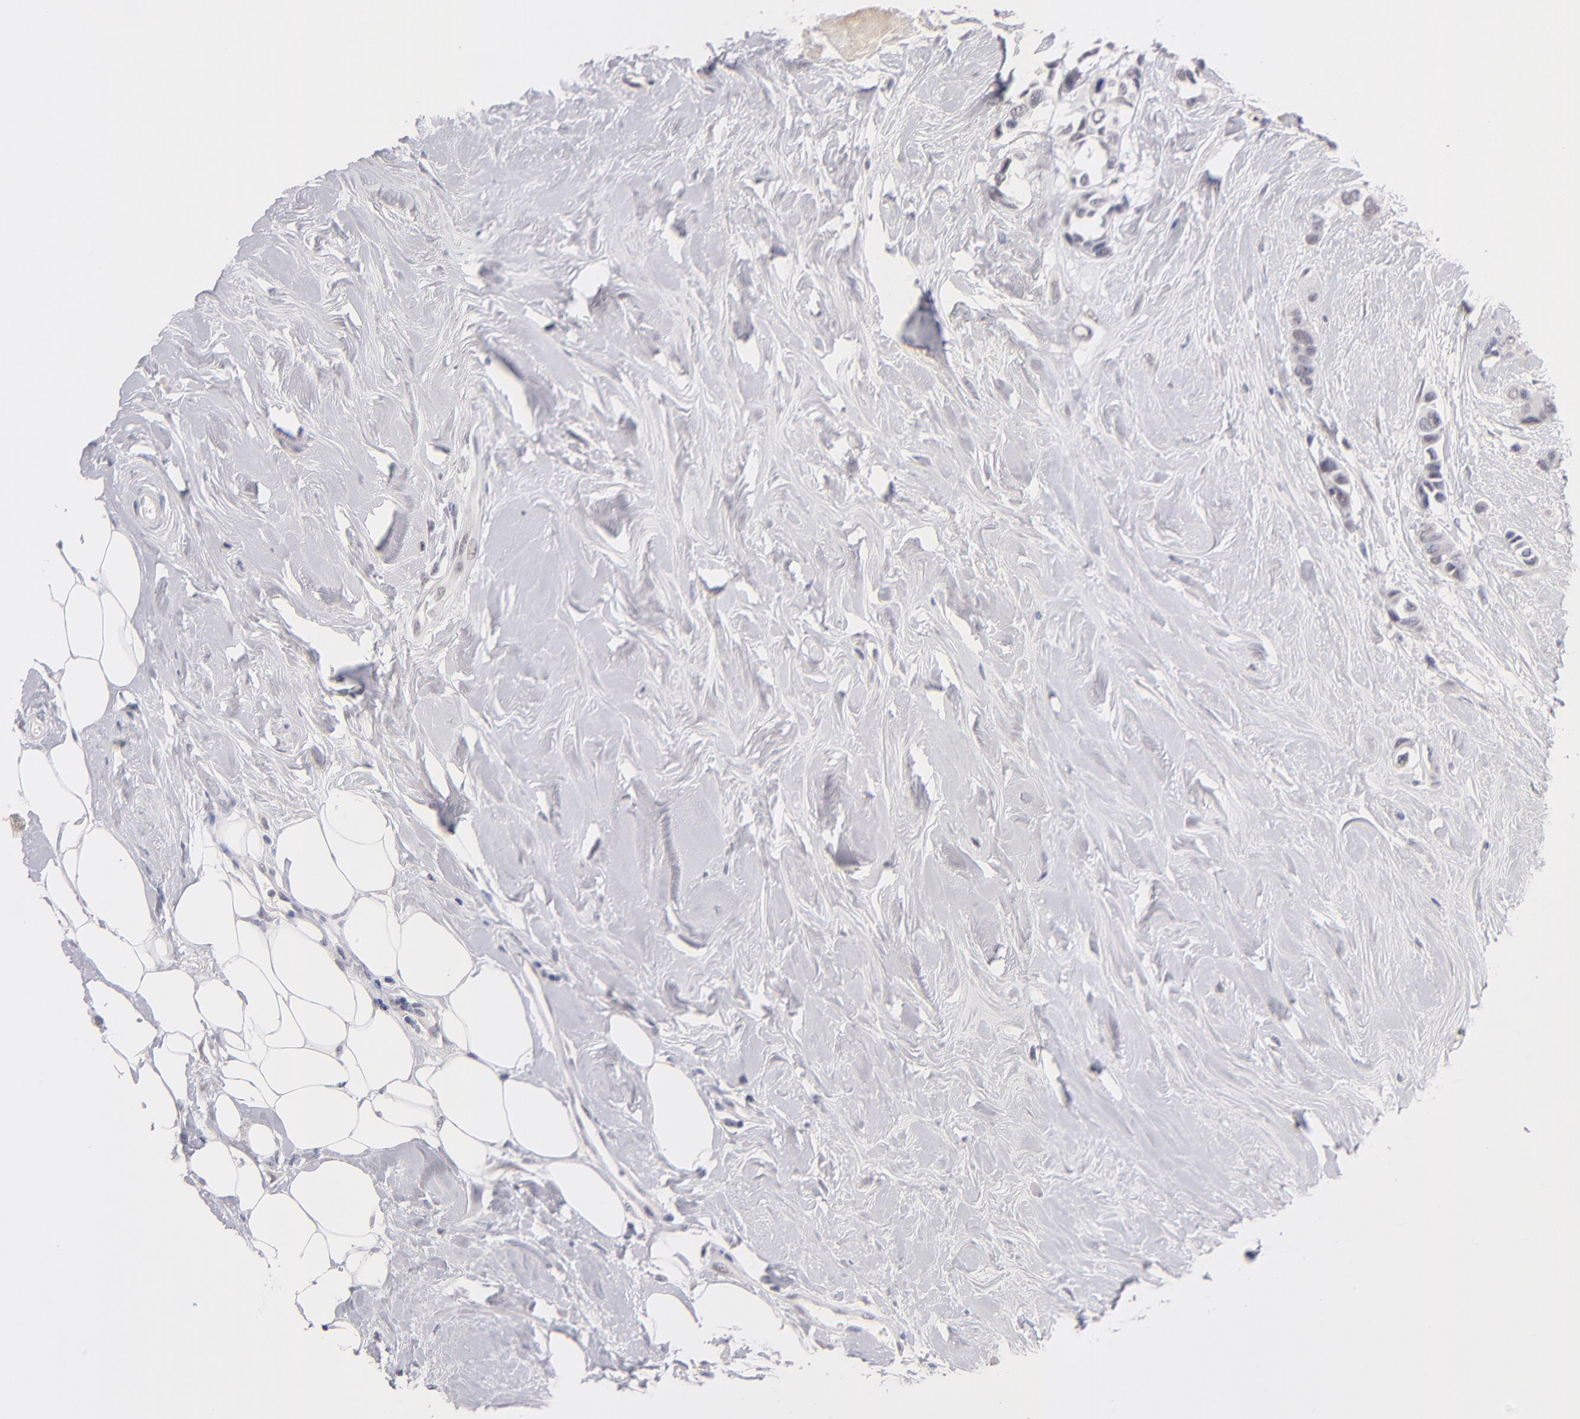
{"staining": {"intensity": "weak", "quantity": "25%-75%", "location": "nuclear"}, "tissue": "breast cancer", "cell_type": "Tumor cells", "image_type": "cancer", "snomed": [{"axis": "morphology", "description": "Duct carcinoma"}, {"axis": "topography", "description": "Breast"}], "caption": "There is low levels of weak nuclear positivity in tumor cells of breast invasive ductal carcinoma, as demonstrated by immunohistochemical staining (brown color).", "gene": "TEX11", "patient": {"sex": "female", "age": 51}}